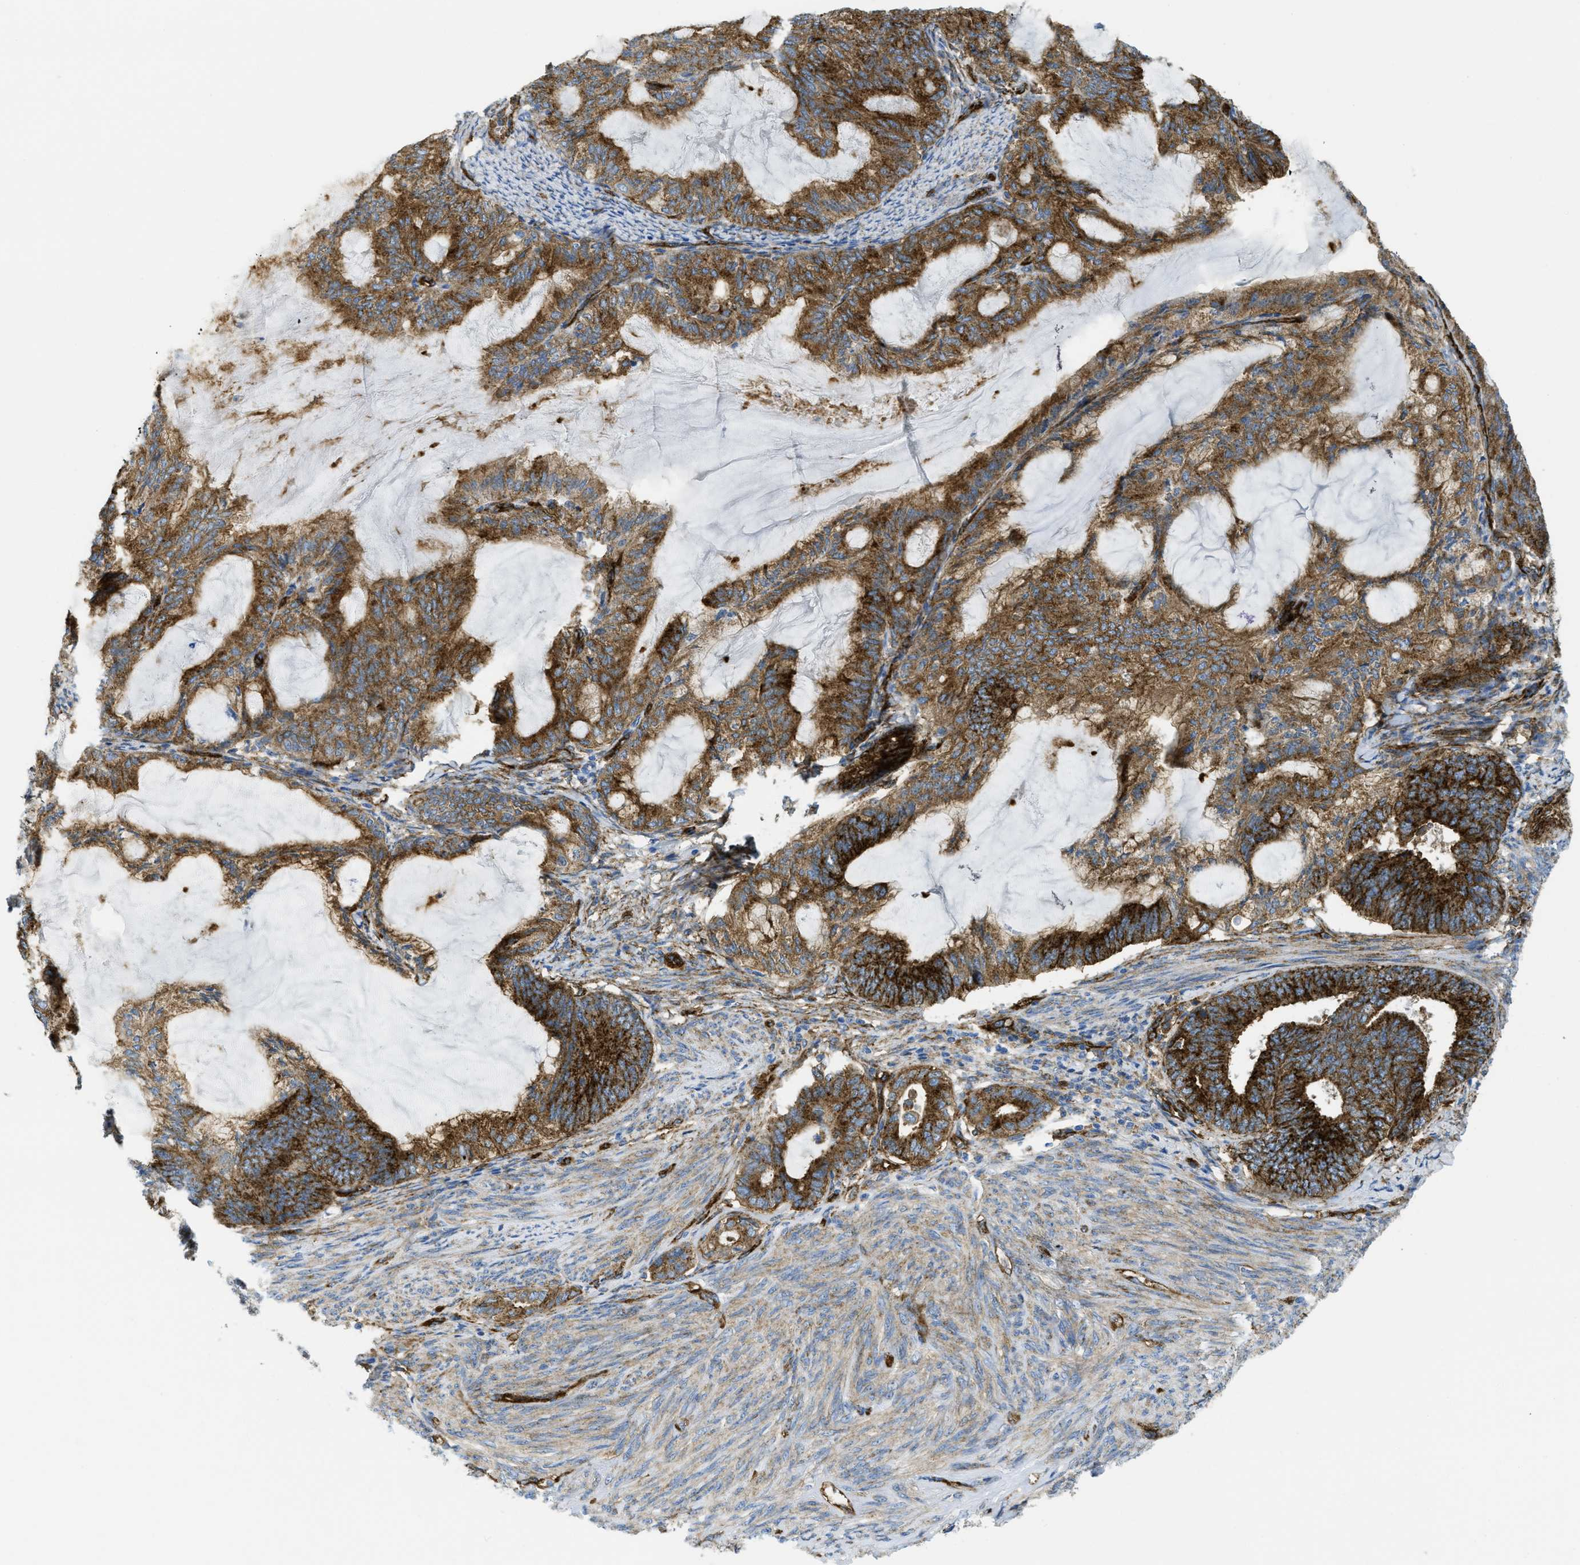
{"staining": {"intensity": "strong", "quantity": ">75%", "location": "cytoplasmic/membranous"}, "tissue": "endometrial cancer", "cell_type": "Tumor cells", "image_type": "cancer", "snomed": [{"axis": "morphology", "description": "Adenocarcinoma, NOS"}, {"axis": "topography", "description": "Endometrium"}], "caption": "Immunohistochemistry (DAB (3,3'-diaminobenzidine)) staining of human endometrial cancer exhibits strong cytoplasmic/membranous protein expression in approximately >75% of tumor cells.", "gene": "HIP1", "patient": {"sex": "female", "age": 86}}